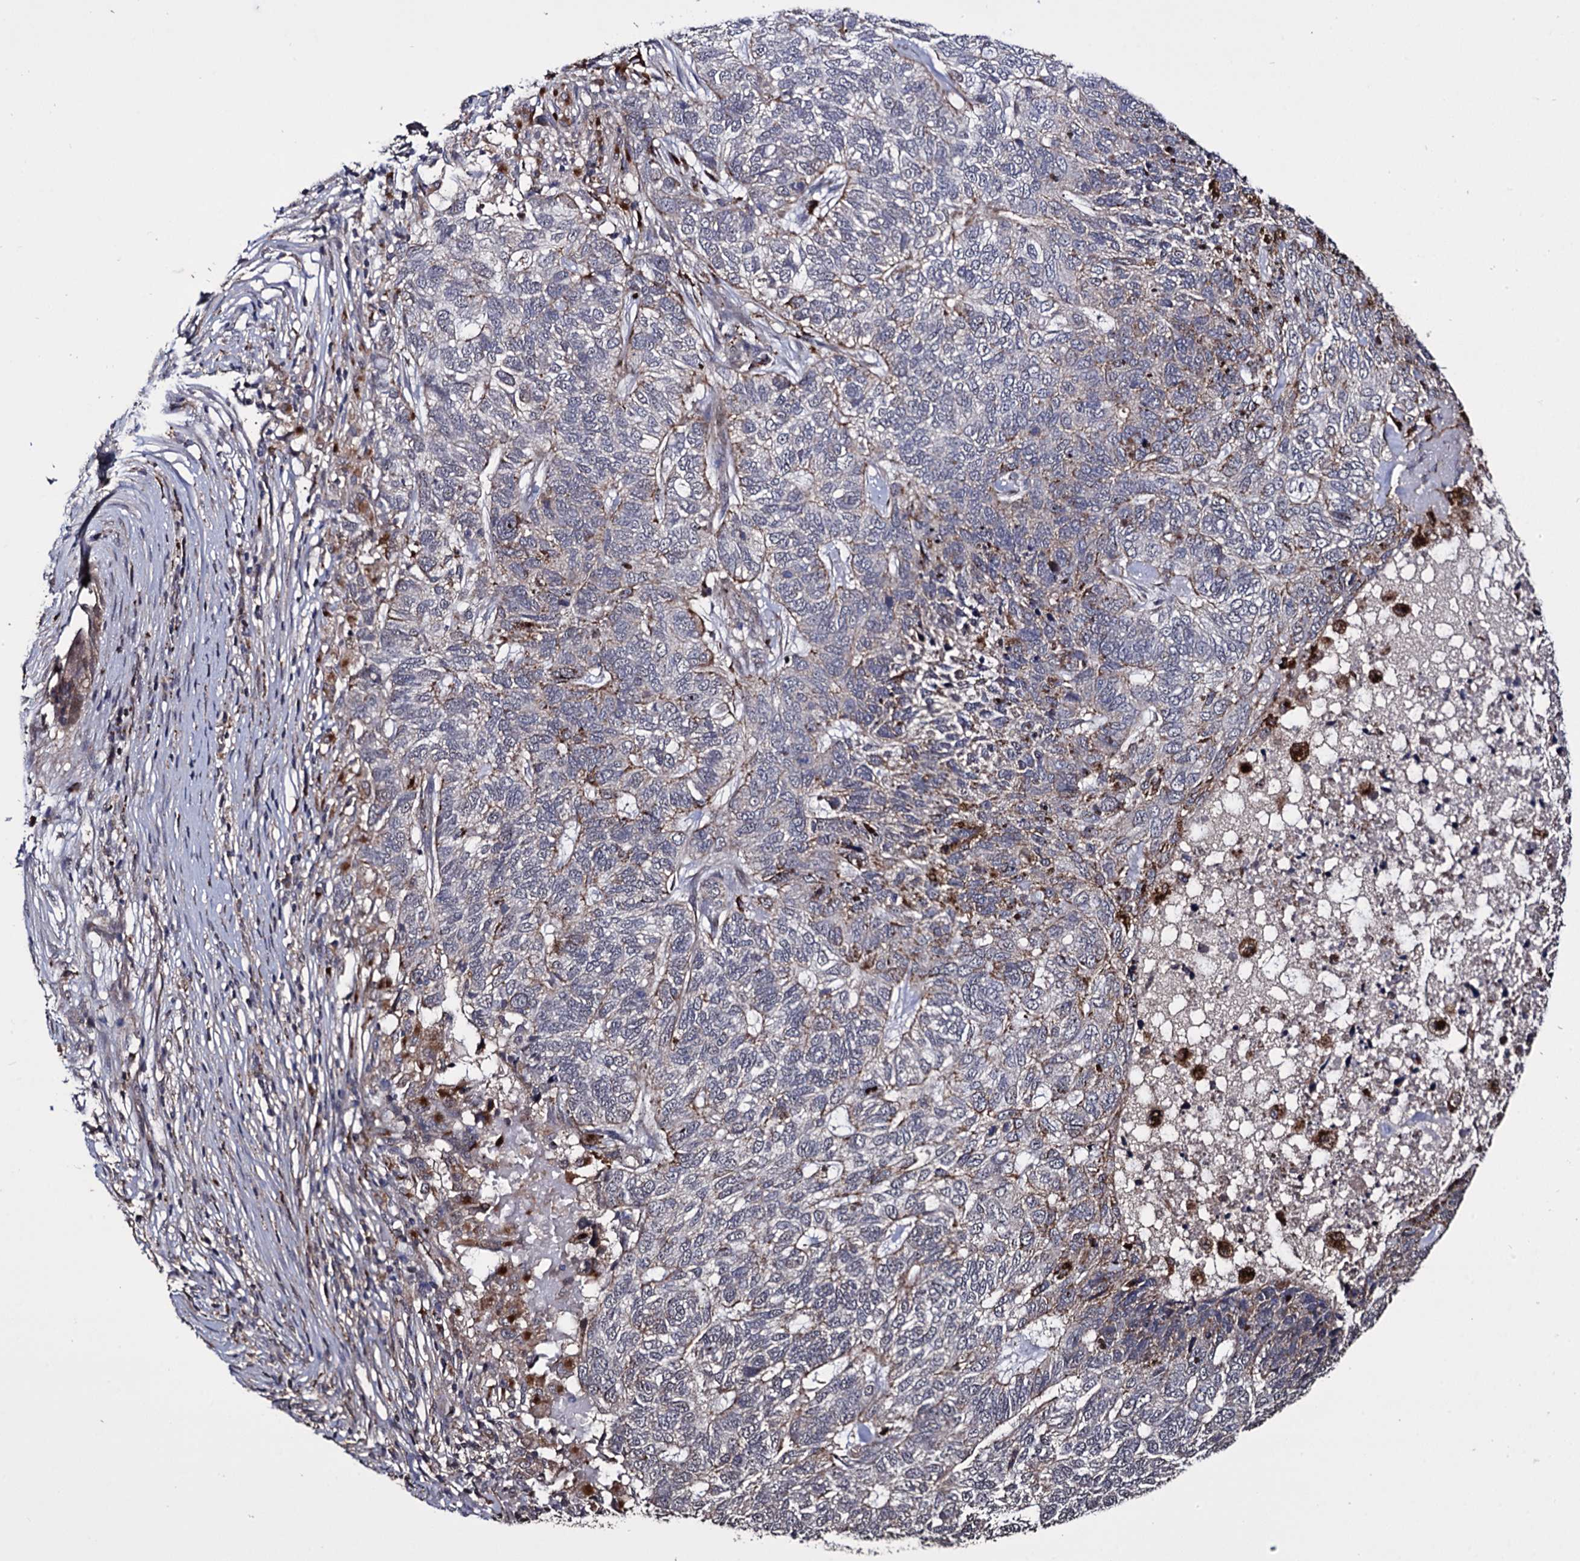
{"staining": {"intensity": "weak", "quantity": "<25%", "location": "cytoplasmic/membranous"}, "tissue": "skin cancer", "cell_type": "Tumor cells", "image_type": "cancer", "snomed": [{"axis": "morphology", "description": "Basal cell carcinoma"}, {"axis": "topography", "description": "Skin"}], "caption": "Micrograph shows no significant protein staining in tumor cells of skin cancer.", "gene": "MICAL2", "patient": {"sex": "female", "age": 65}}